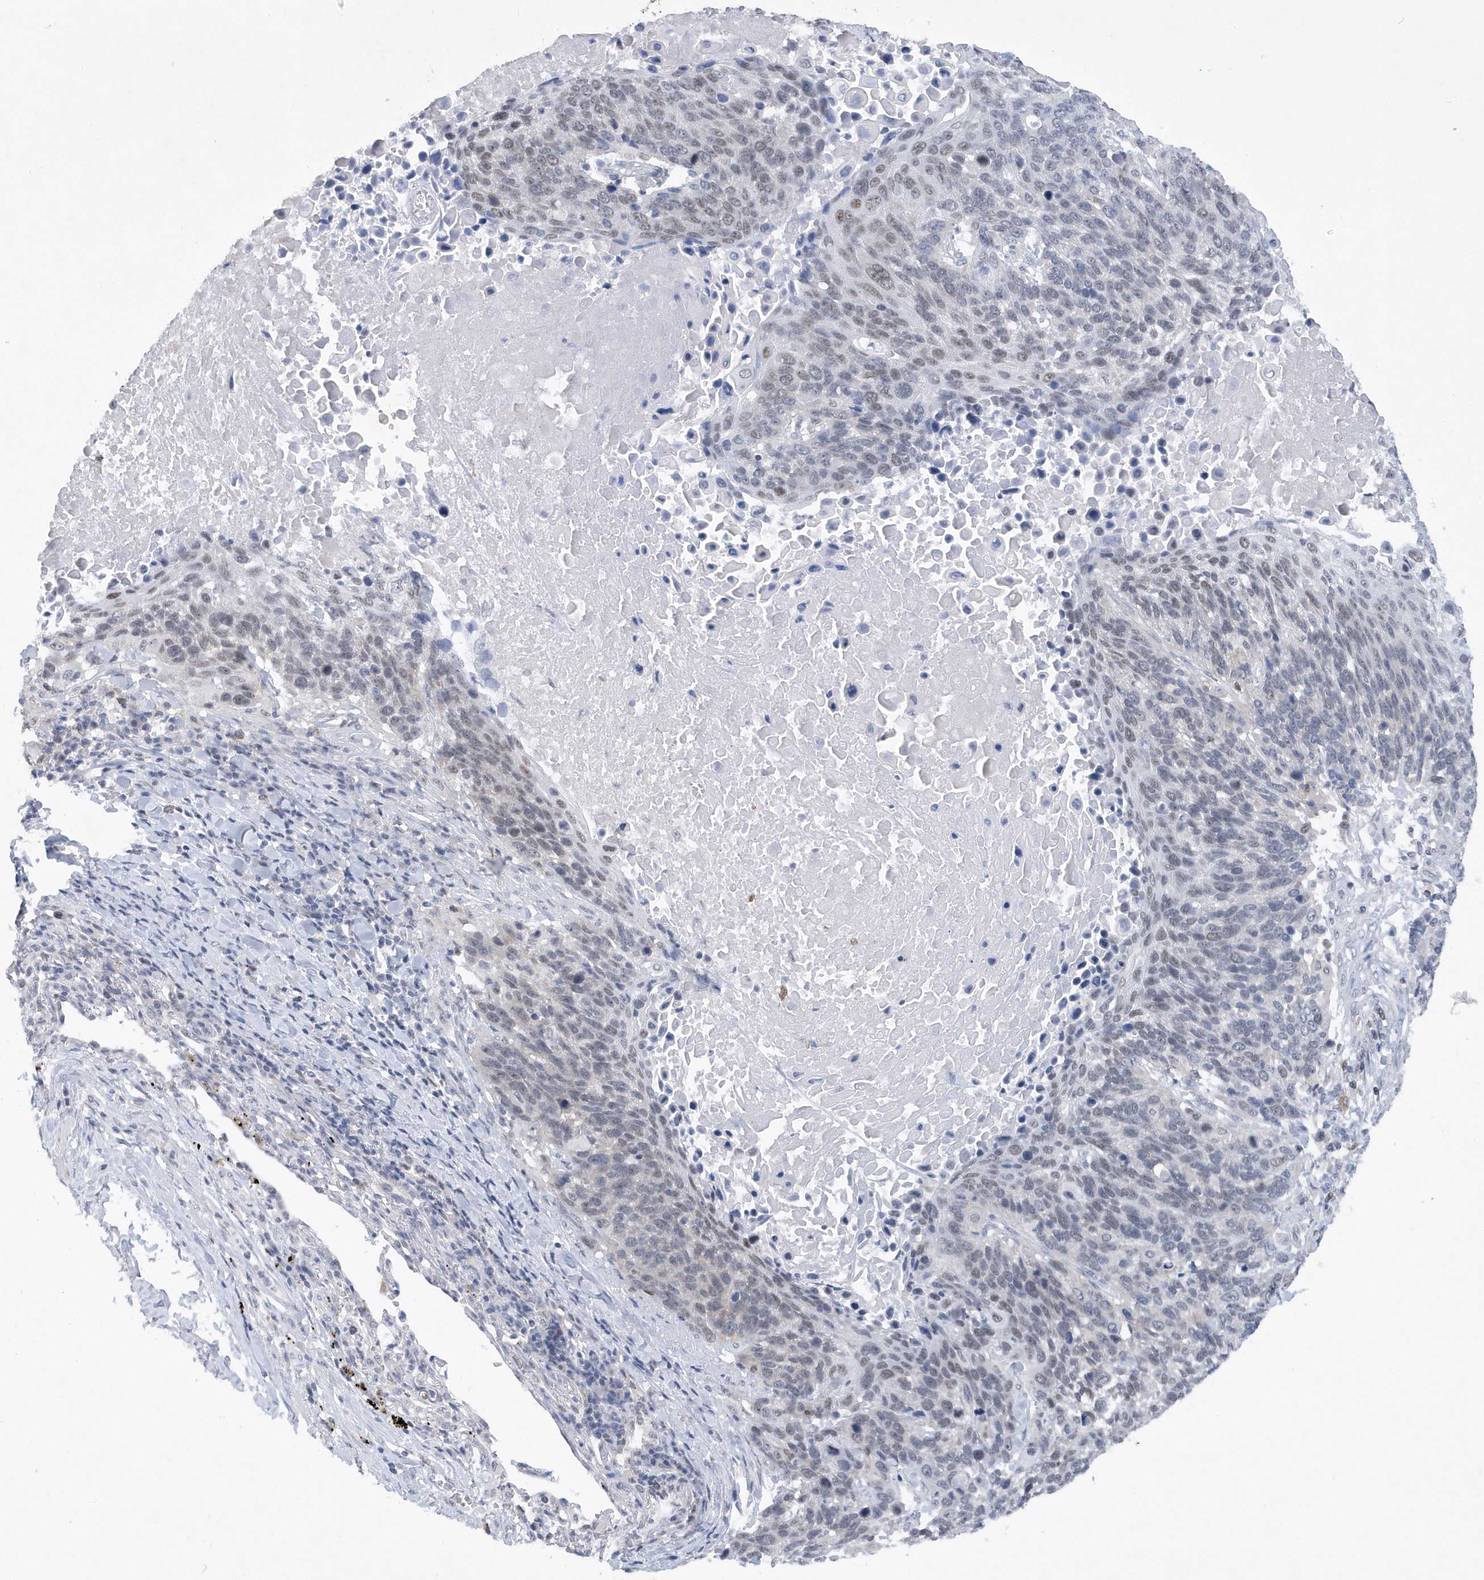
{"staining": {"intensity": "weak", "quantity": "<25%", "location": "nuclear"}, "tissue": "lung cancer", "cell_type": "Tumor cells", "image_type": "cancer", "snomed": [{"axis": "morphology", "description": "Squamous cell carcinoma, NOS"}, {"axis": "topography", "description": "Lung"}], "caption": "Tumor cells are negative for protein expression in human lung cancer (squamous cell carcinoma).", "gene": "SRGAP3", "patient": {"sex": "male", "age": 66}}